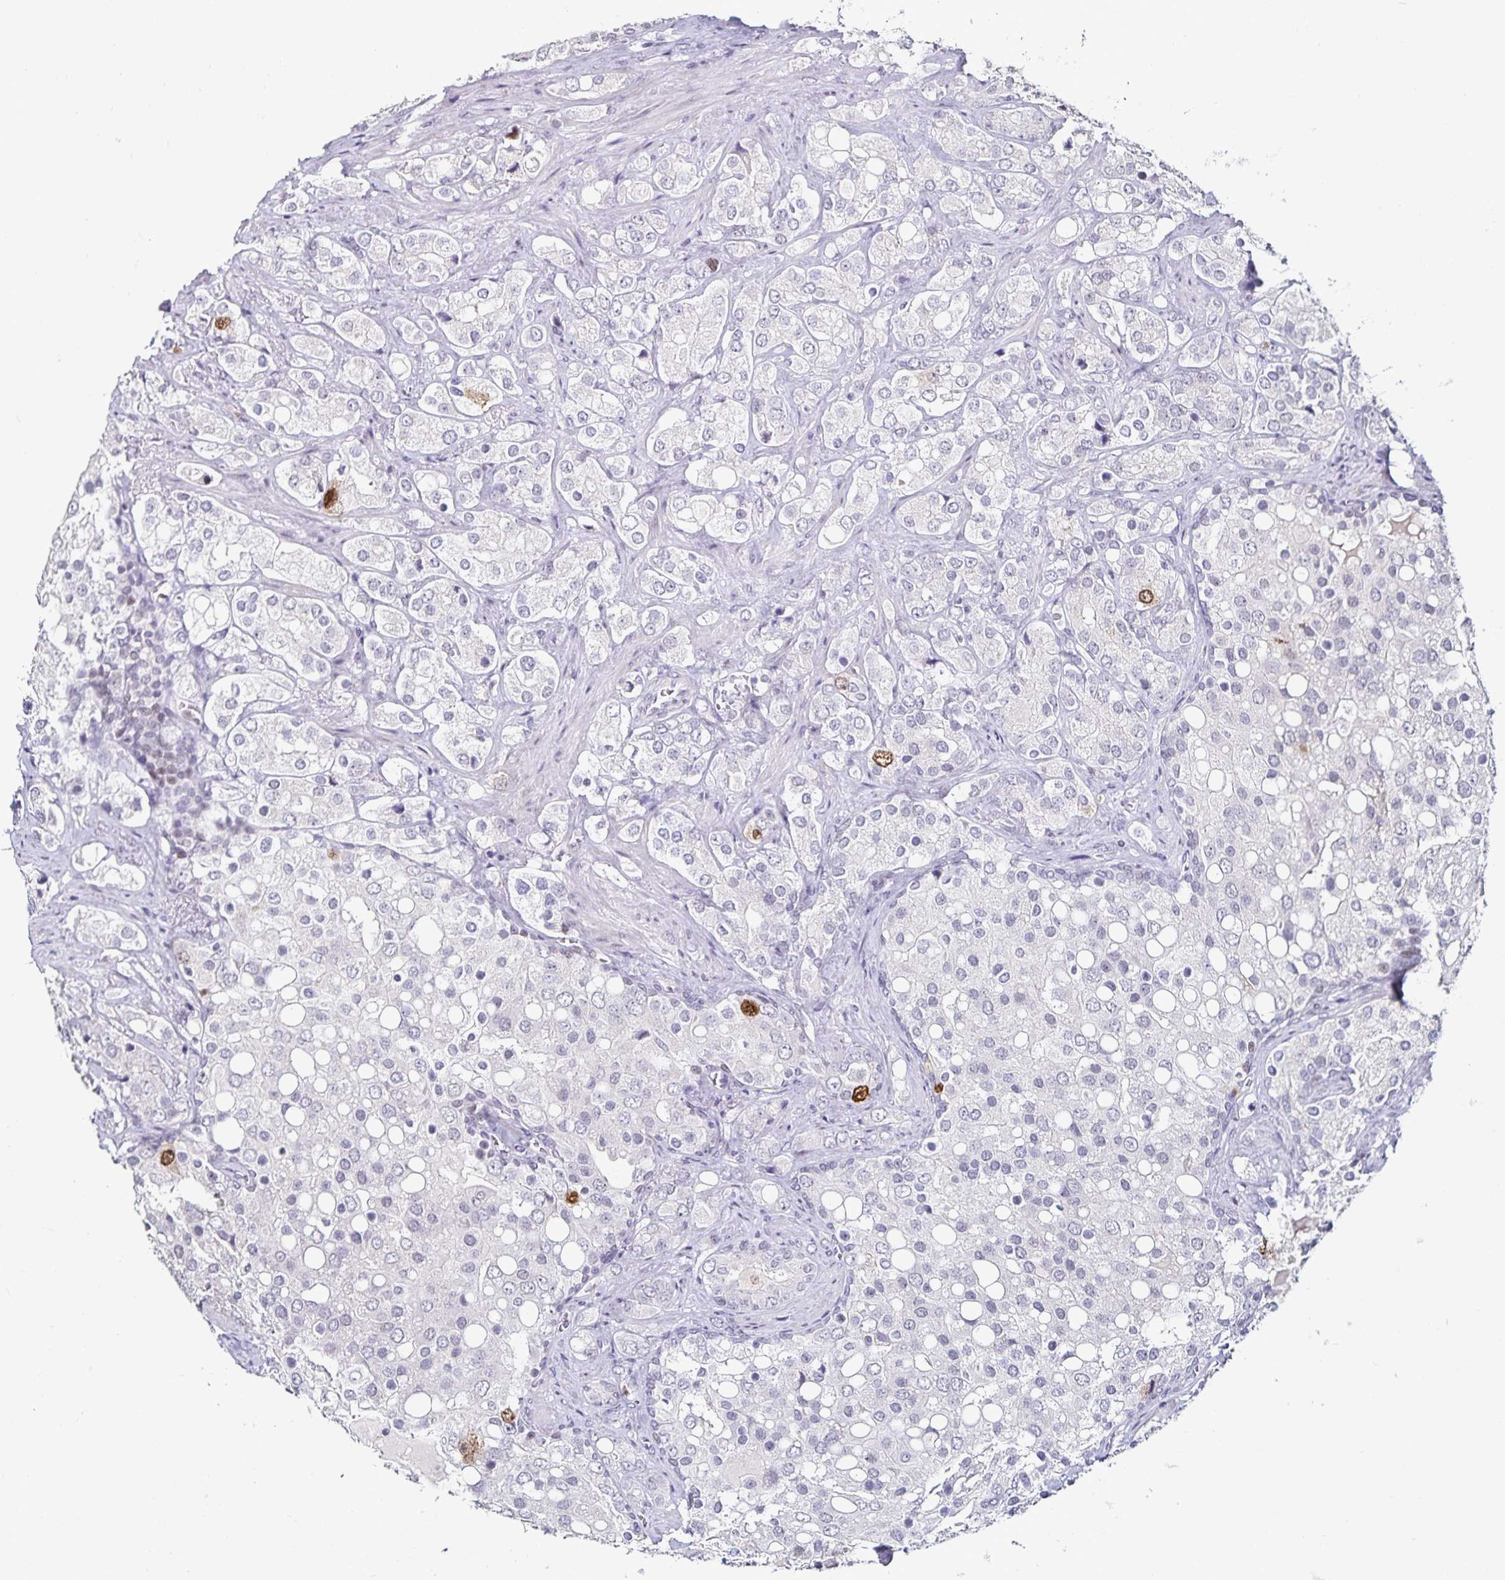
{"staining": {"intensity": "strong", "quantity": "<25%", "location": "nuclear"}, "tissue": "prostate cancer", "cell_type": "Tumor cells", "image_type": "cancer", "snomed": [{"axis": "morphology", "description": "Adenocarcinoma, High grade"}, {"axis": "topography", "description": "Prostate"}], "caption": "DAB (3,3'-diaminobenzidine) immunohistochemical staining of prostate cancer (high-grade adenocarcinoma) reveals strong nuclear protein expression in approximately <25% of tumor cells.", "gene": "ANLN", "patient": {"sex": "male", "age": 67}}